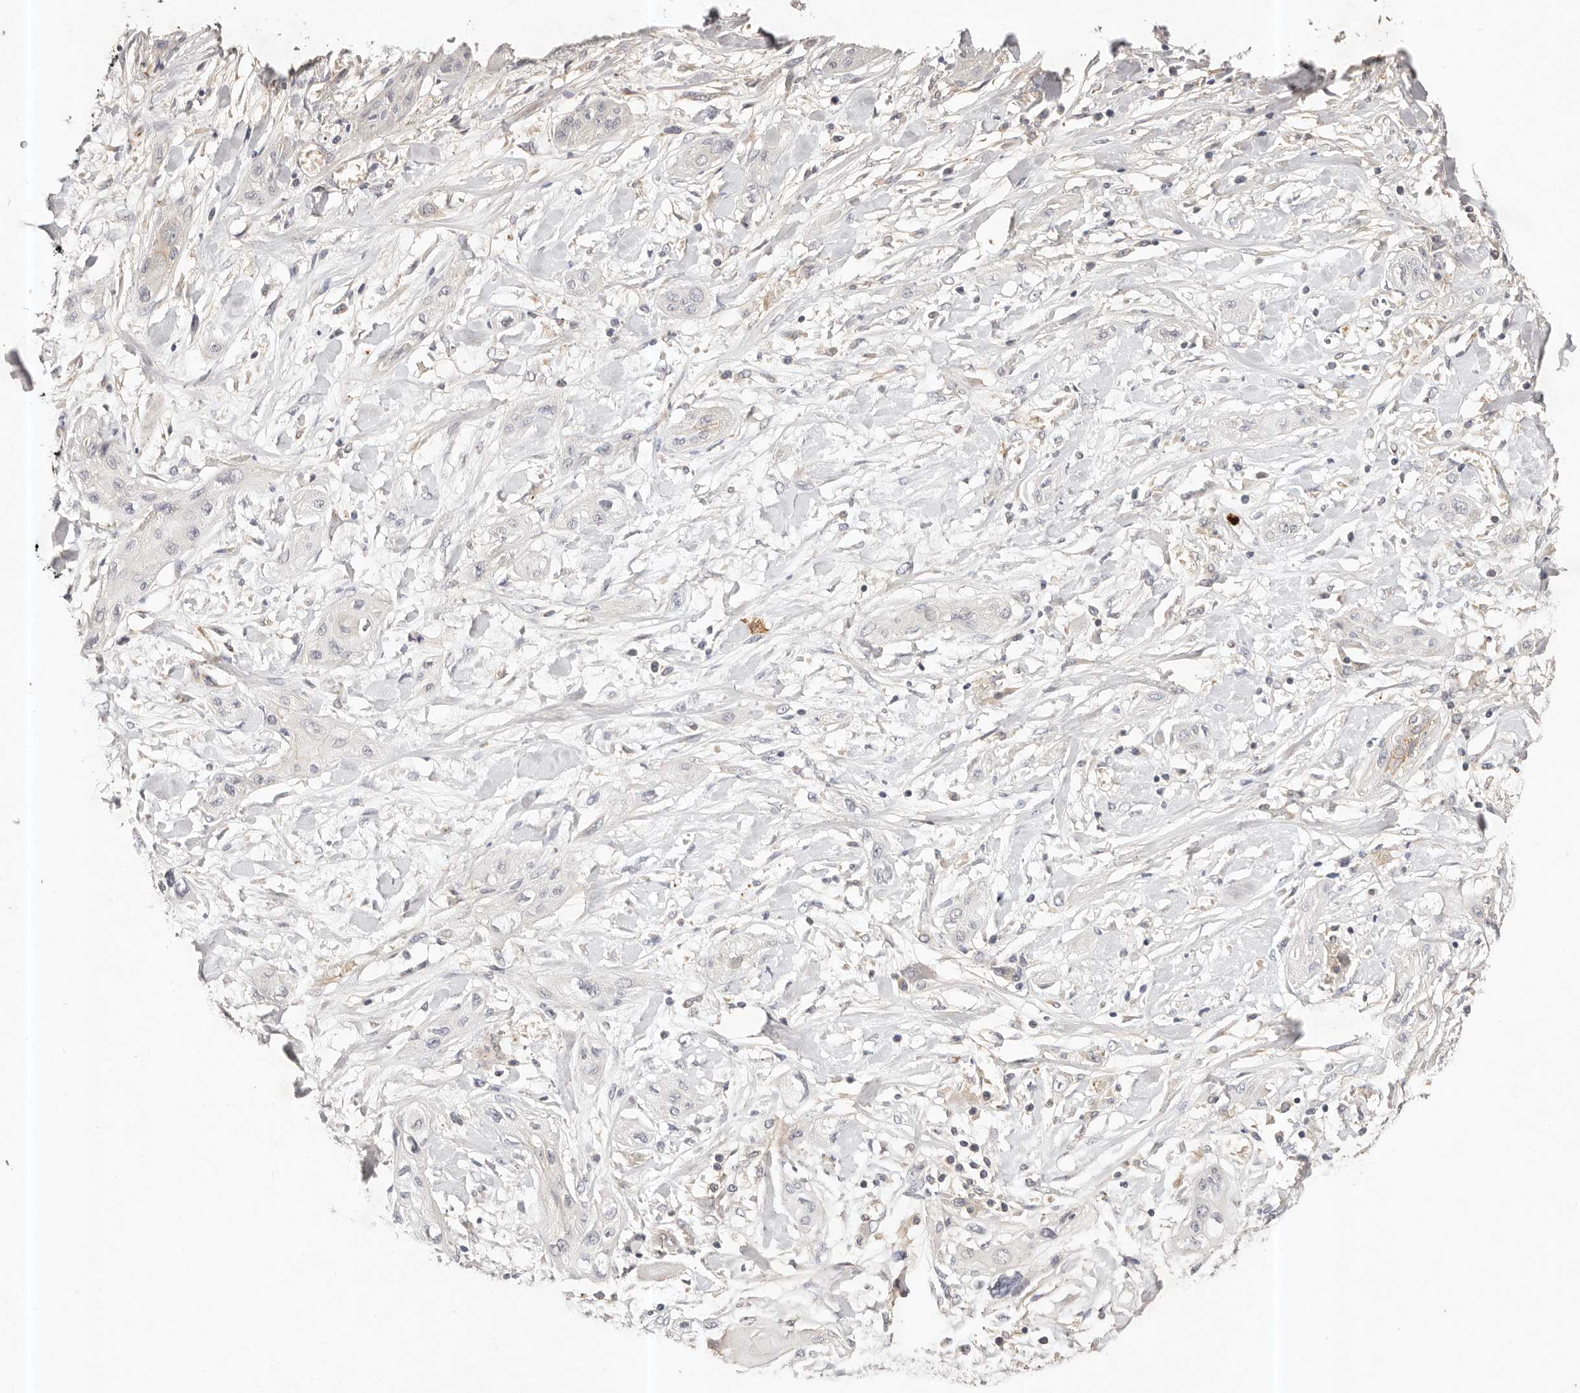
{"staining": {"intensity": "negative", "quantity": "none", "location": "none"}, "tissue": "lung cancer", "cell_type": "Tumor cells", "image_type": "cancer", "snomed": [{"axis": "morphology", "description": "Squamous cell carcinoma, NOS"}, {"axis": "topography", "description": "Lung"}], "caption": "High power microscopy histopathology image of an immunohistochemistry (IHC) image of squamous cell carcinoma (lung), revealing no significant expression in tumor cells.", "gene": "CXADR", "patient": {"sex": "female", "age": 47}}